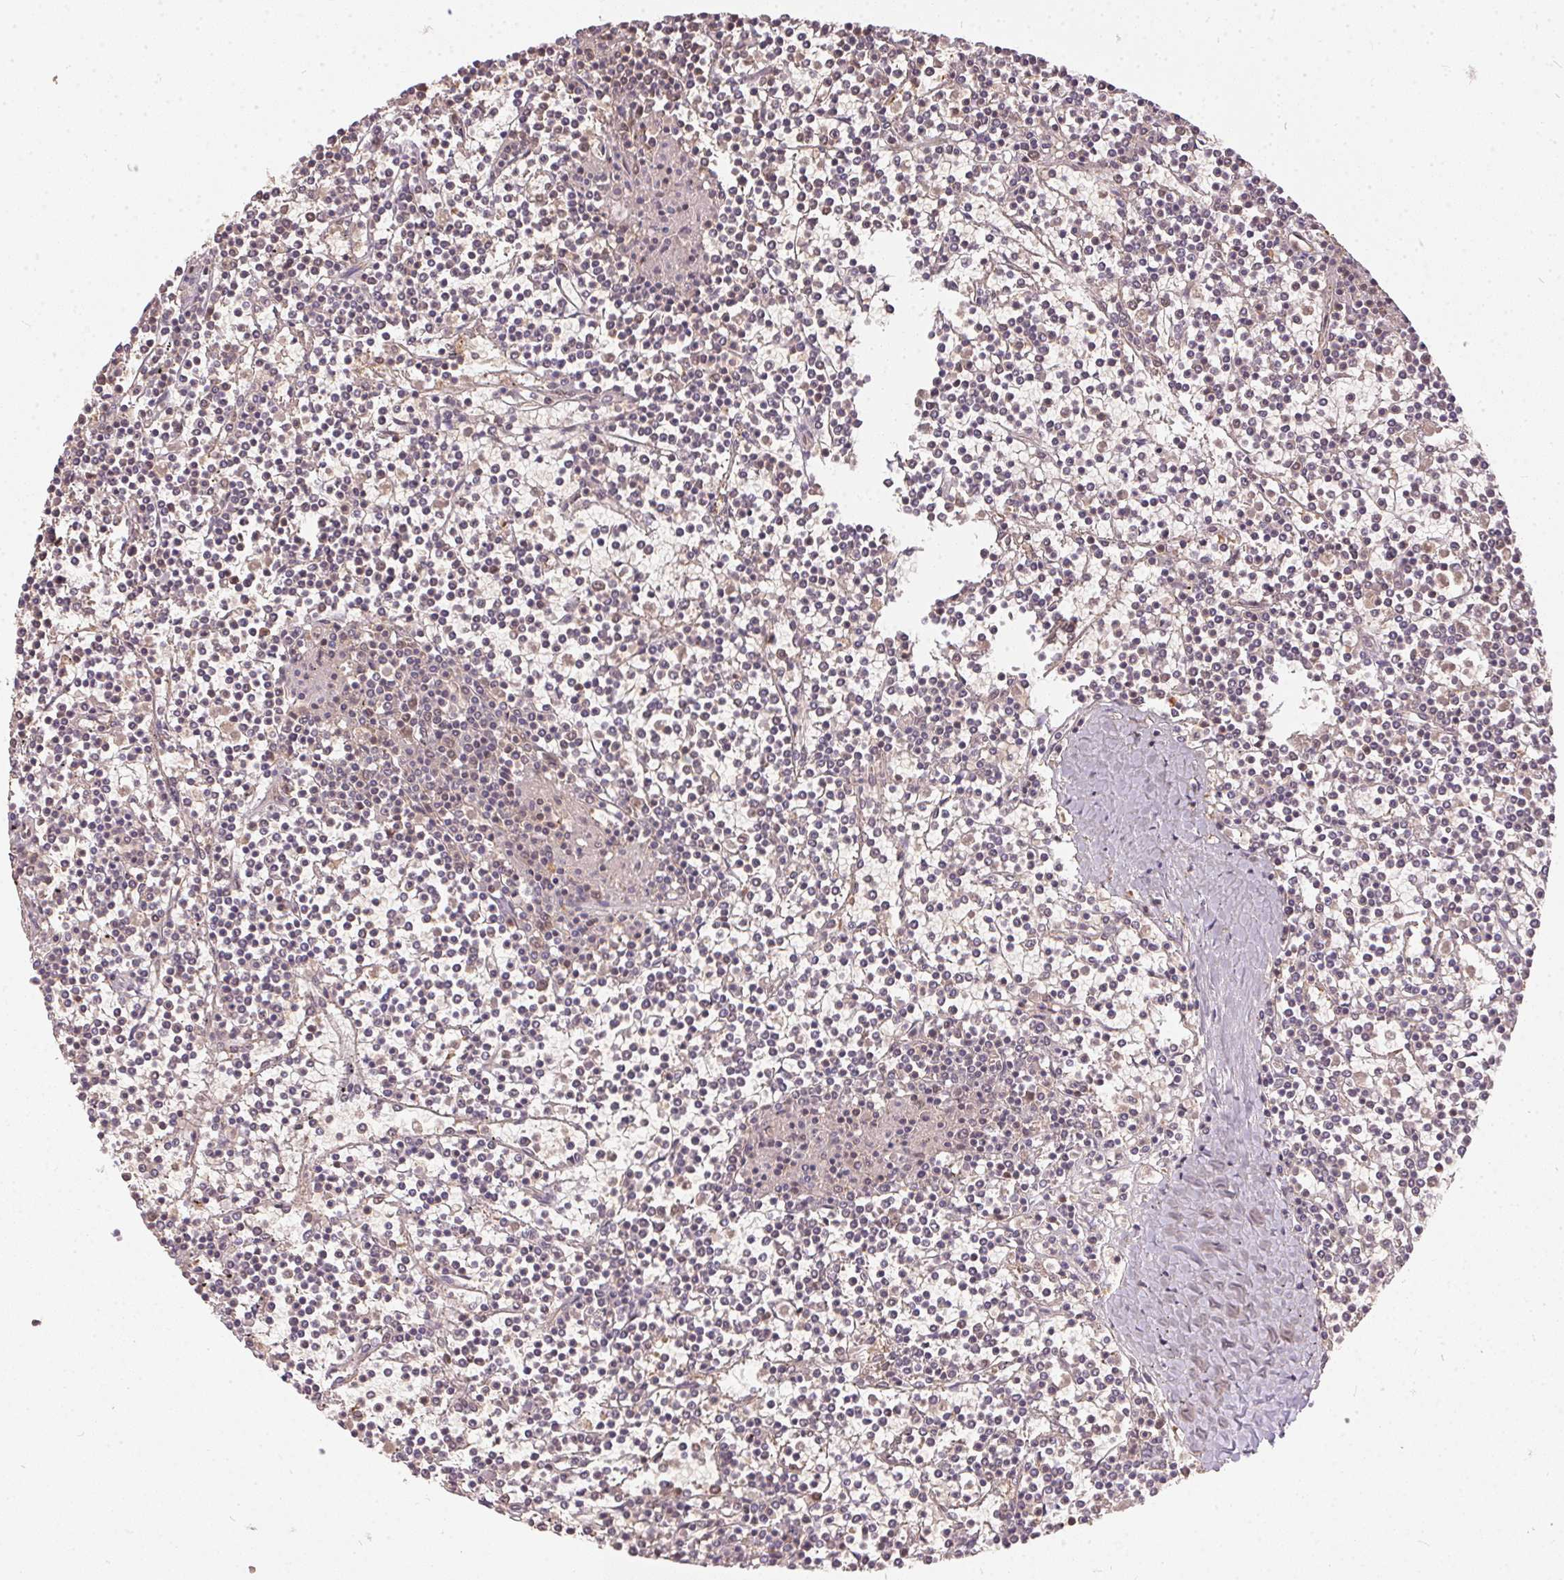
{"staining": {"intensity": "weak", "quantity": "<25%", "location": "cytoplasmic/membranous"}, "tissue": "lymphoma", "cell_type": "Tumor cells", "image_type": "cancer", "snomed": [{"axis": "morphology", "description": "Malignant lymphoma, non-Hodgkin's type, Low grade"}, {"axis": "topography", "description": "Spleen"}], "caption": "DAB (3,3'-diaminobenzidine) immunohistochemical staining of lymphoma exhibits no significant positivity in tumor cells.", "gene": "BLMH", "patient": {"sex": "female", "age": 19}}